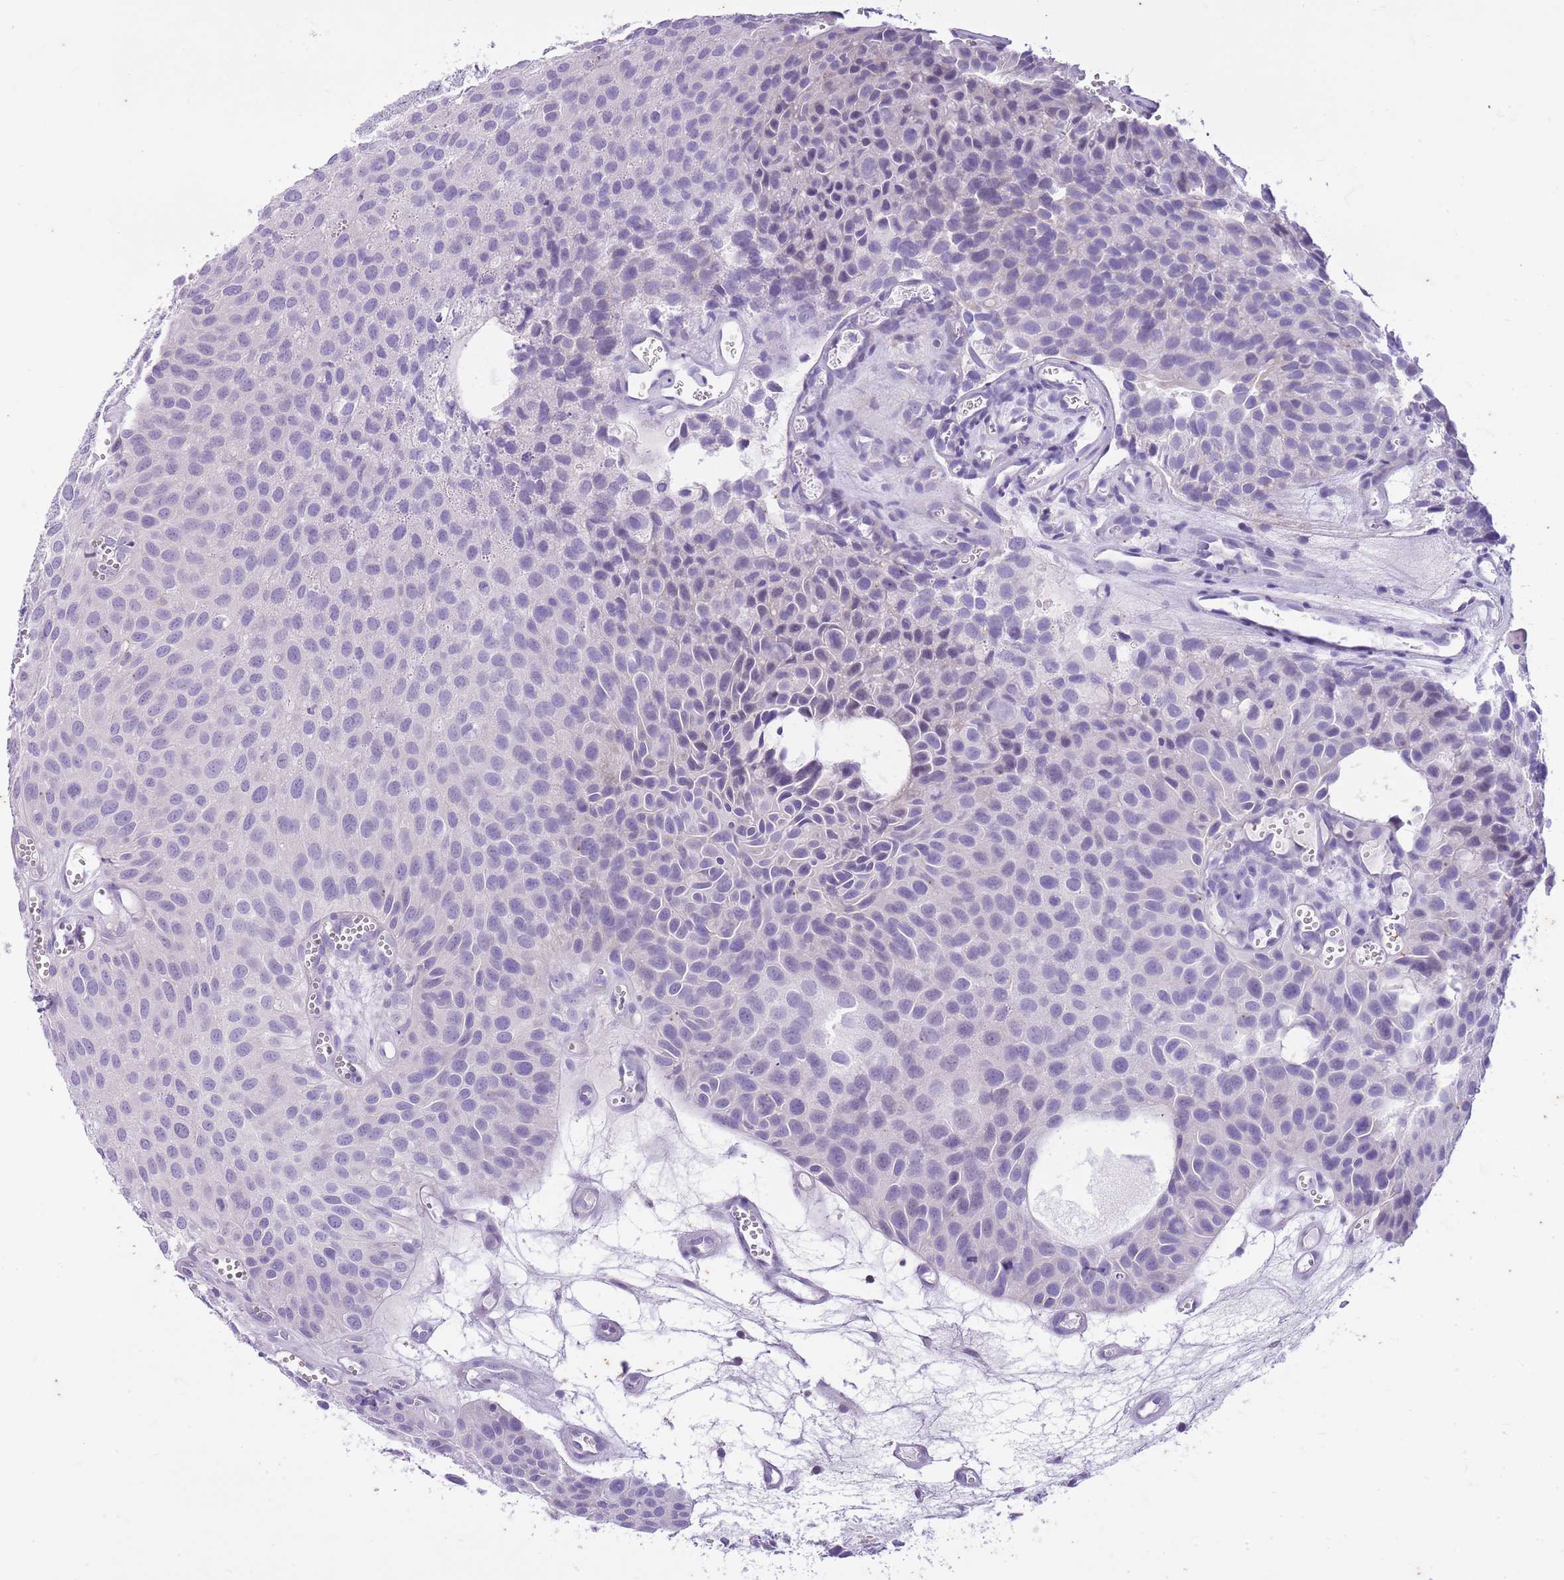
{"staining": {"intensity": "negative", "quantity": "none", "location": "none"}, "tissue": "urothelial cancer", "cell_type": "Tumor cells", "image_type": "cancer", "snomed": [{"axis": "morphology", "description": "Urothelial carcinoma, Low grade"}, {"axis": "topography", "description": "Urinary bladder"}], "caption": "High magnification brightfield microscopy of urothelial cancer stained with DAB (3,3'-diaminobenzidine) (brown) and counterstained with hematoxylin (blue): tumor cells show no significant positivity.", "gene": "CNPPD1", "patient": {"sex": "male", "age": 88}}